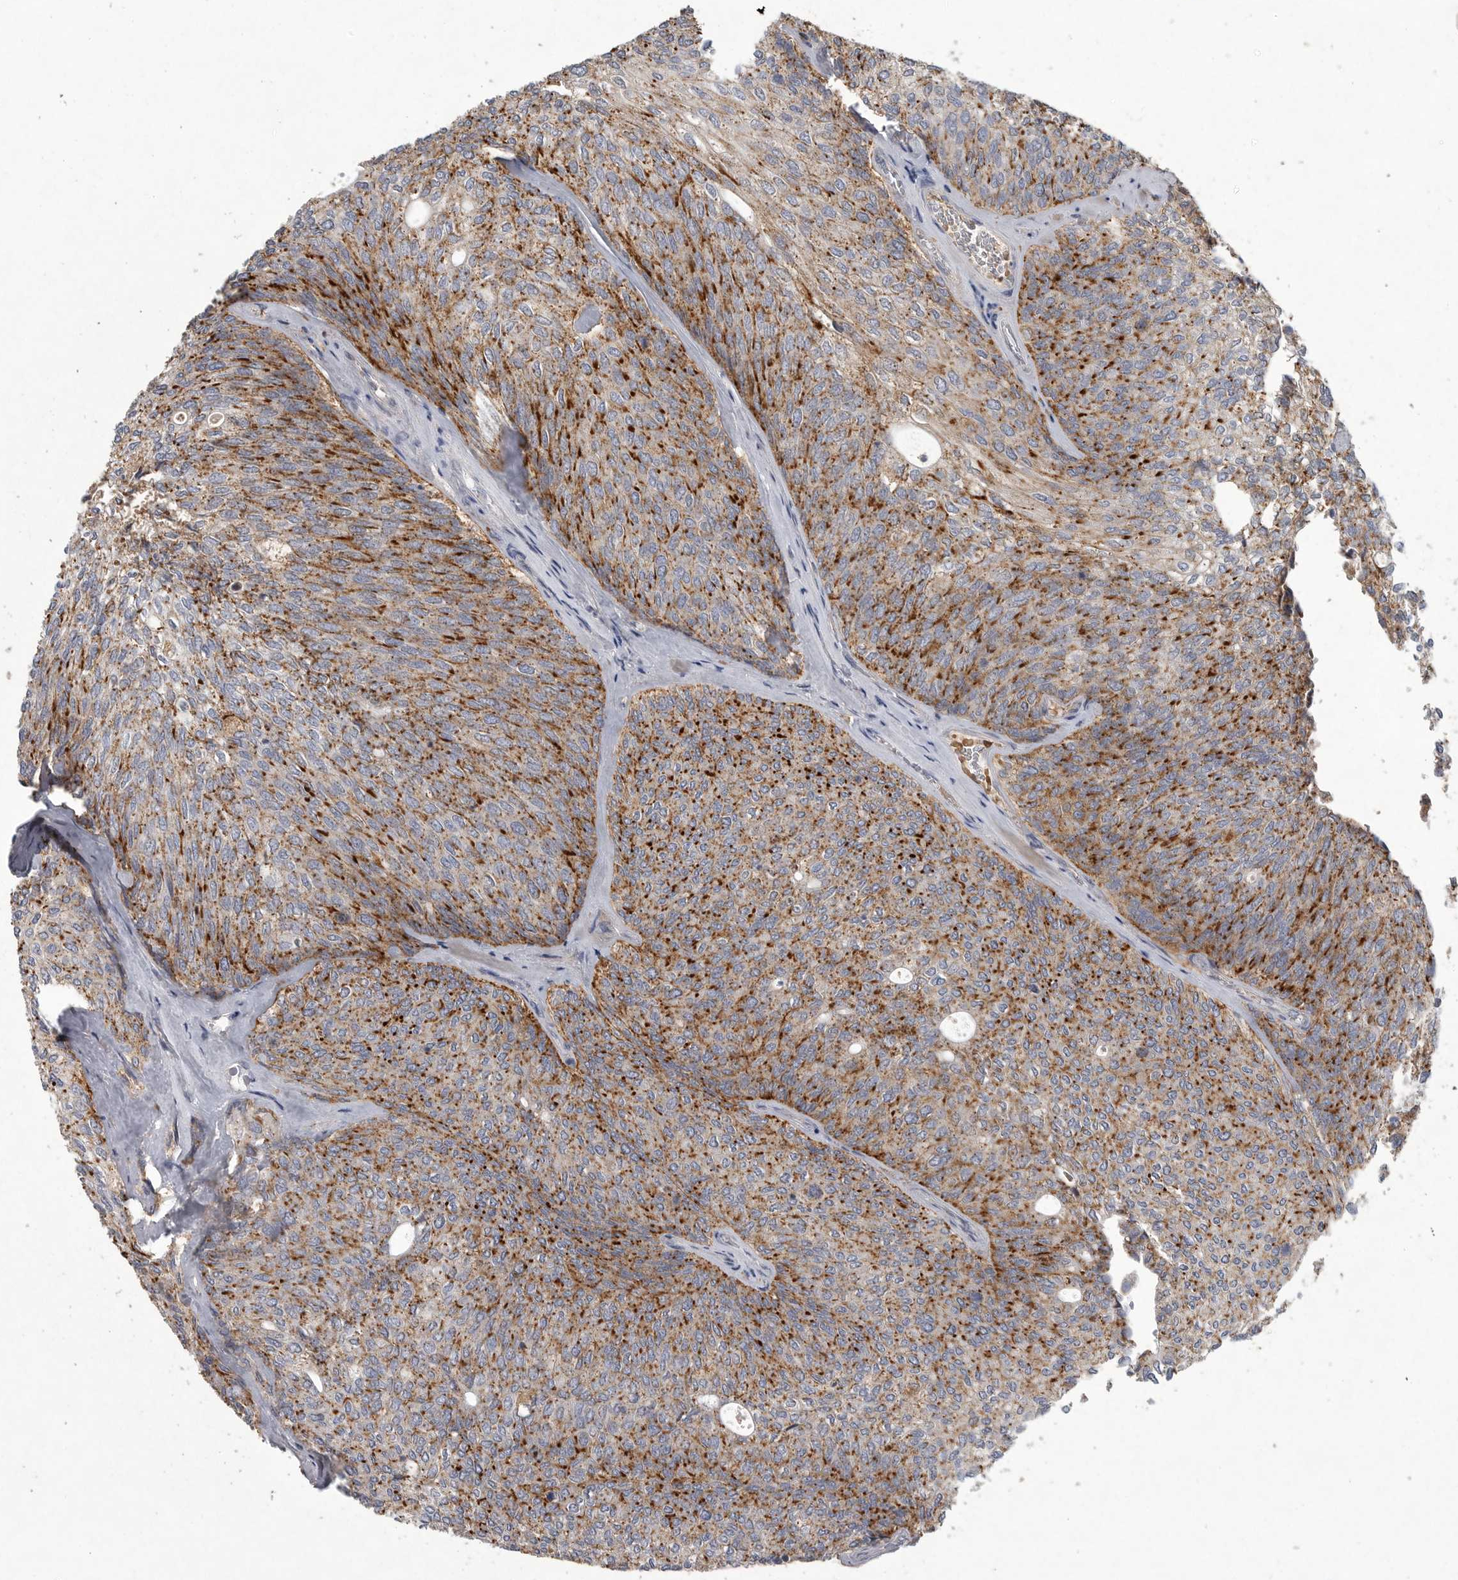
{"staining": {"intensity": "strong", "quantity": ">75%", "location": "cytoplasmic/membranous"}, "tissue": "urothelial cancer", "cell_type": "Tumor cells", "image_type": "cancer", "snomed": [{"axis": "morphology", "description": "Urothelial carcinoma, Low grade"}, {"axis": "topography", "description": "Urinary bladder"}], "caption": "Immunohistochemistry (IHC) image of neoplastic tissue: human low-grade urothelial carcinoma stained using immunohistochemistry exhibits high levels of strong protein expression localized specifically in the cytoplasmic/membranous of tumor cells, appearing as a cytoplasmic/membranous brown color.", "gene": "LAMTOR3", "patient": {"sex": "female", "age": 79}}